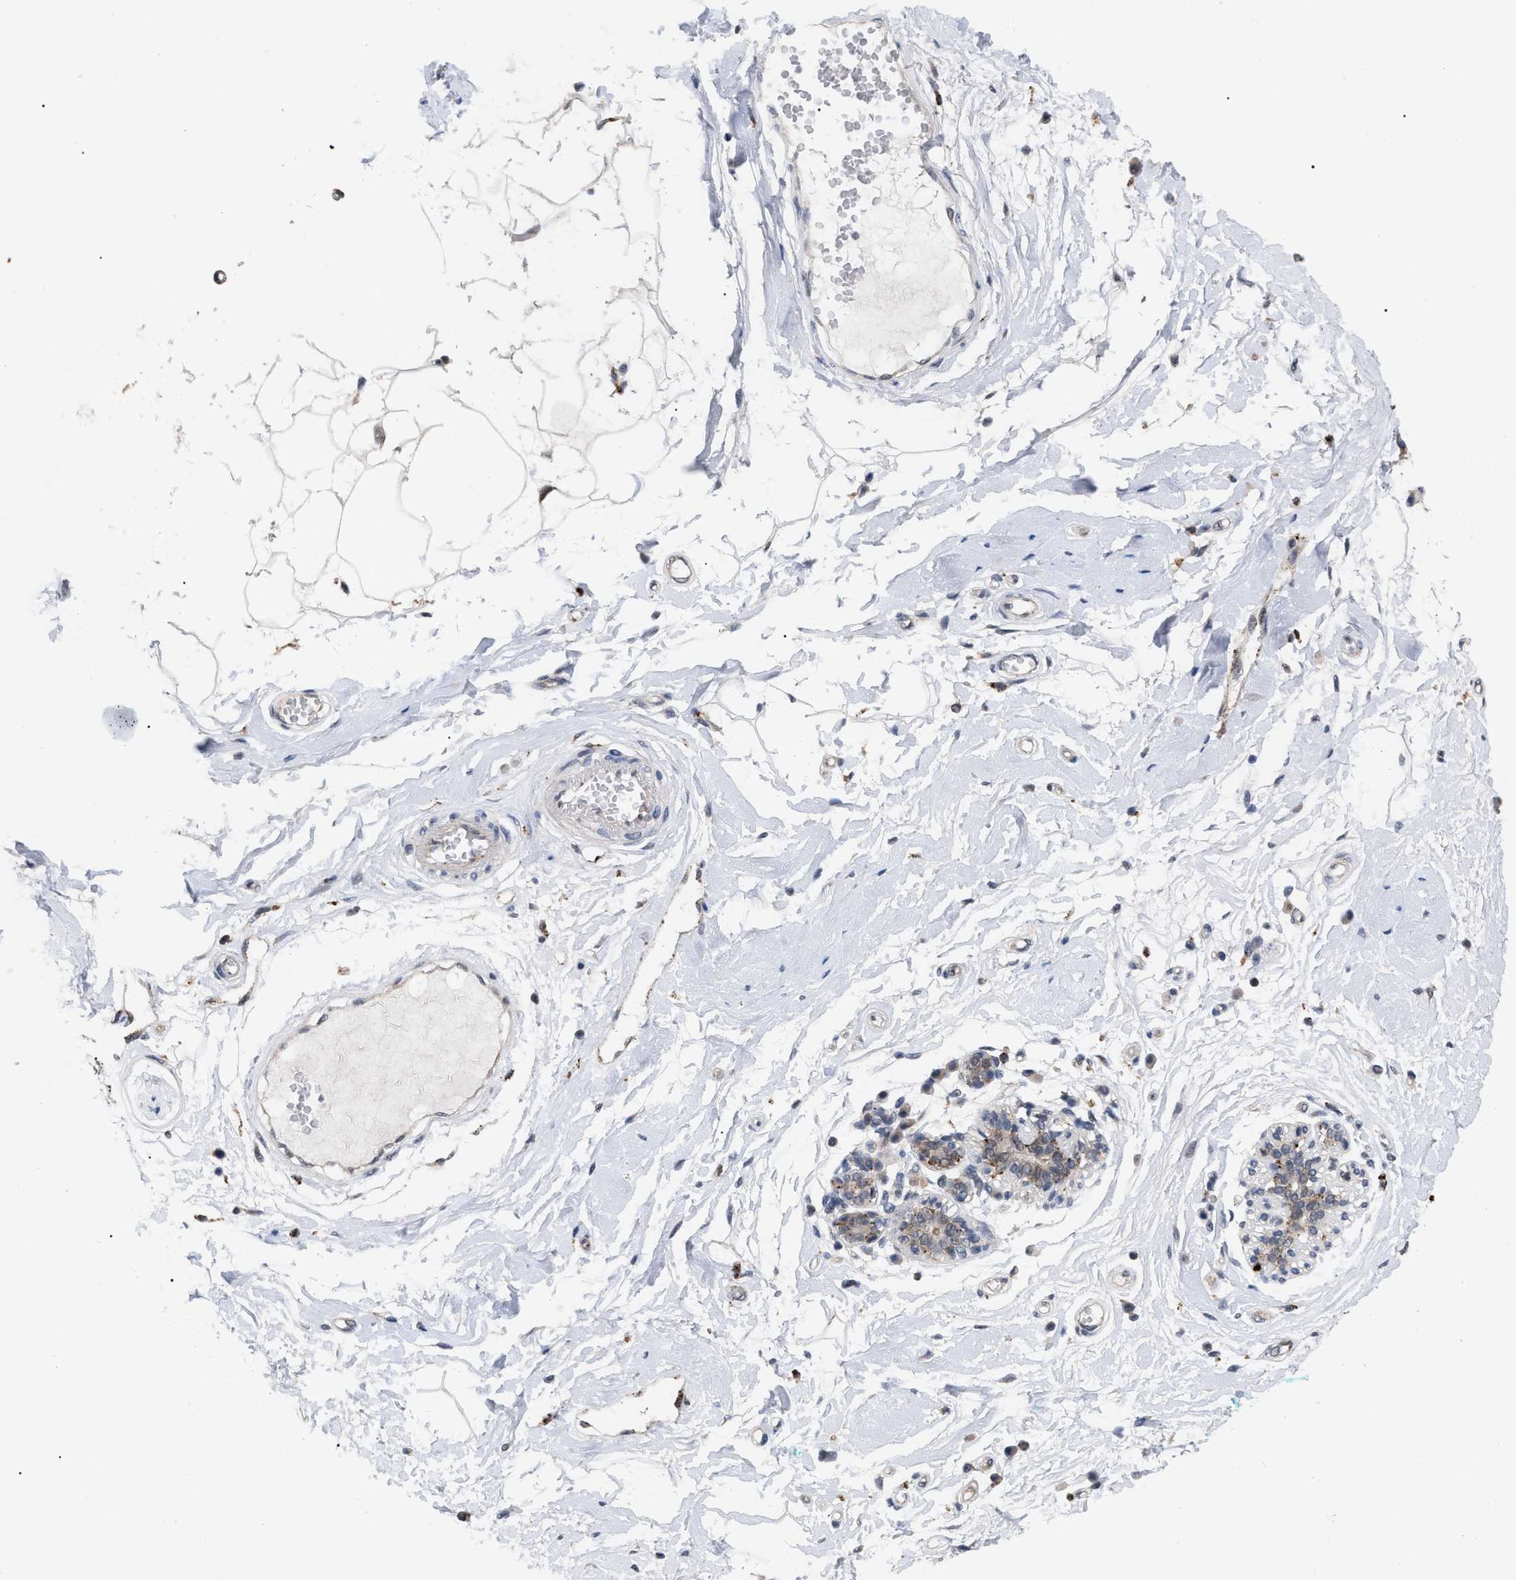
{"staining": {"intensity": "negative", "quantity": "none", "location": "none"}, "tissue": "breast", "cell_type": "Adipocytes", "image_type": "normal", "snomed": [{"axis": "morphology", "description": "Normal tissue, NOS"}, {"axis": "morphology", "description": "Lobular carcinoma"}, {"axis": "topography", "description": "Breast"}], "caption": "The histopathology image exhibits no staining of adipocytes in benign breast. (Stains: DAB IHC with hematoxylin counter stain, Microscopy: brightfield microscopy at high magnification).", "gene": "UPF1", "patient": {"sex": "female", "age": 59}}